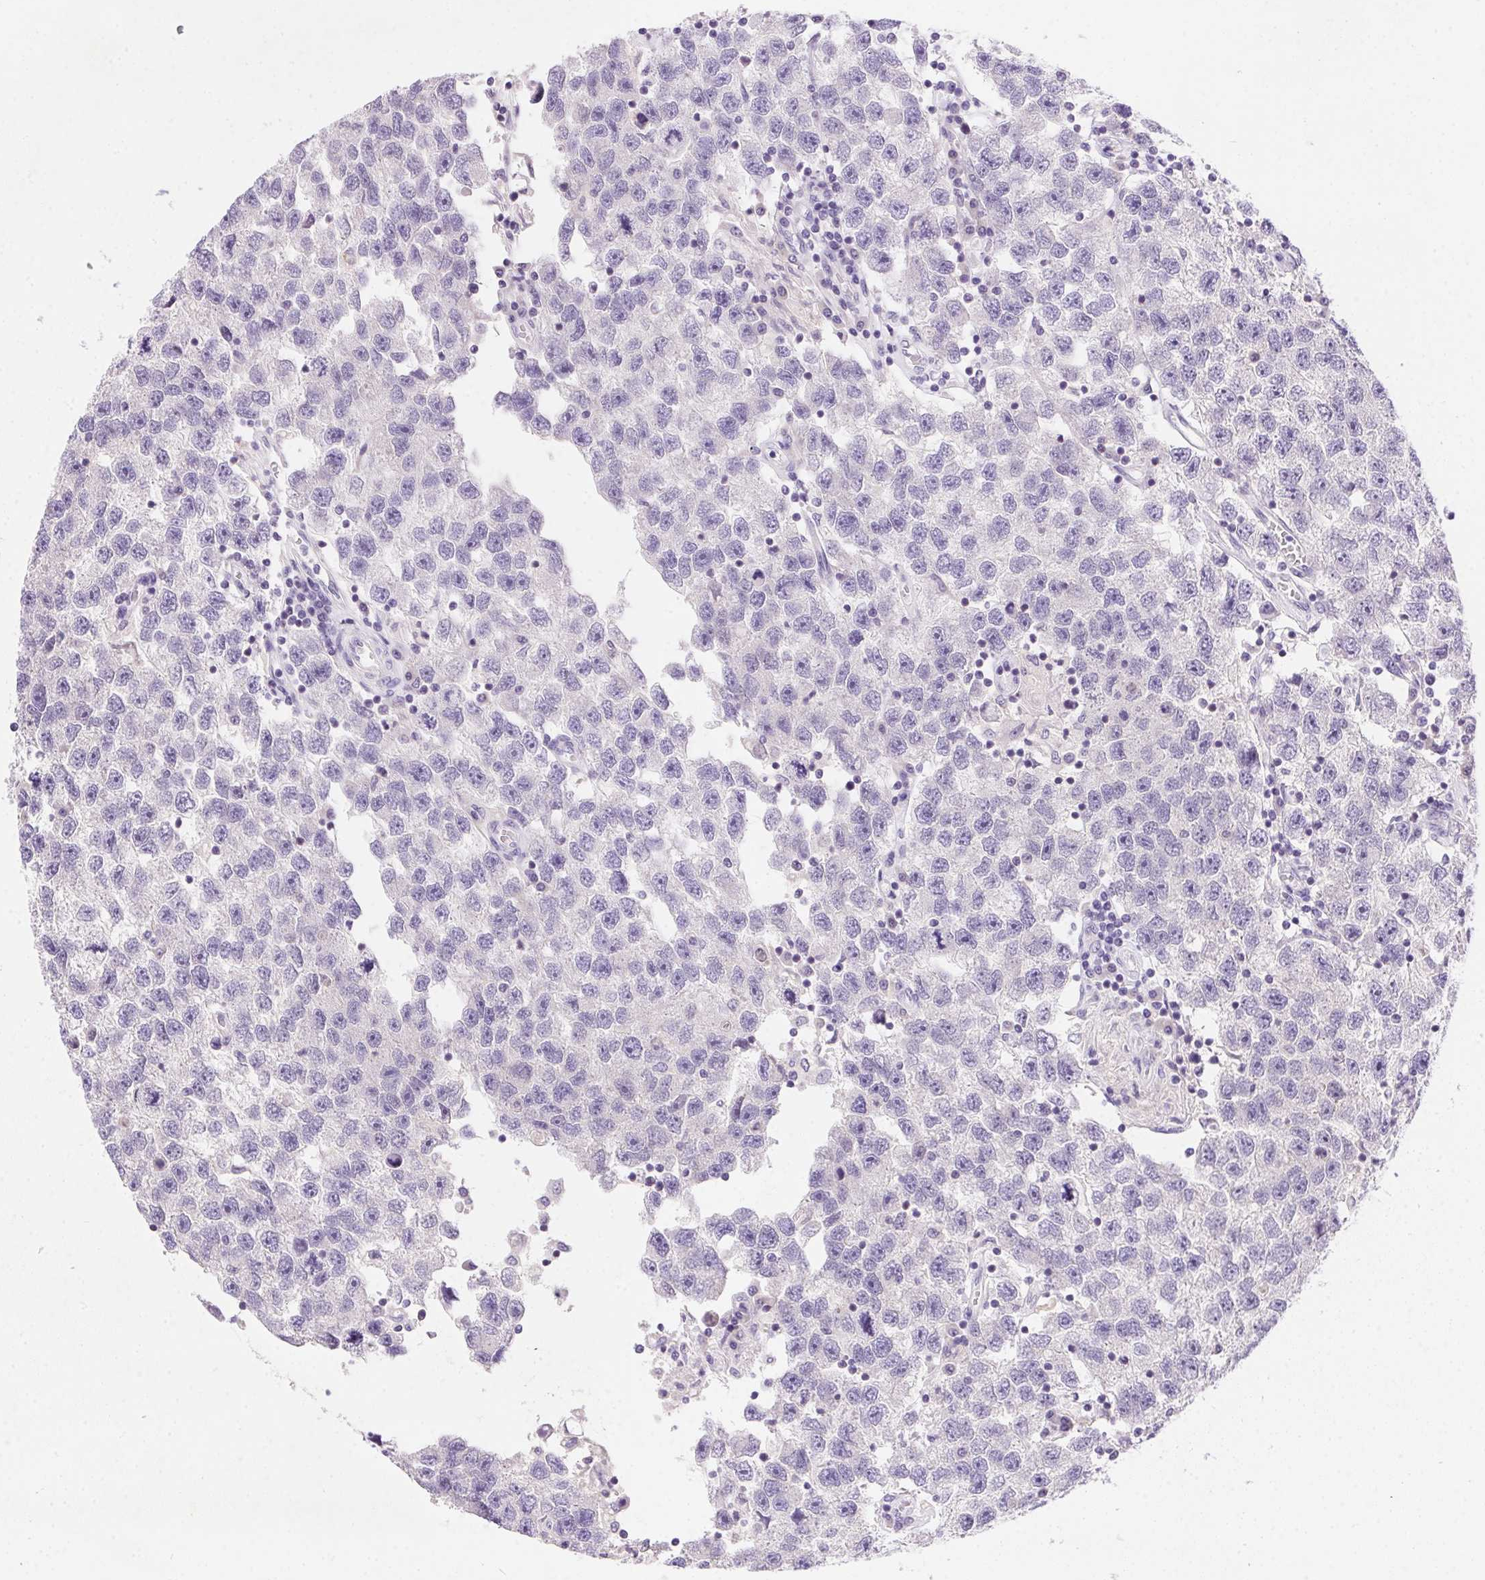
{"staining": {"intensity": "negative", "quantity": "none", "location": "none"}, "tissue": "testis cancer", "cell_type": "Tumor cells", "image_type": "cancer", "snomed": [{"axis": "morphology", "description": "Seminoma, NOS"}, {"axis": "topography", "description": "Testis"}], "caption": "Tumor cells are negative for brown protein staining in testis cancer.", "gene": "SSTR4", "patient": {"sex": "male", "age": 26}}